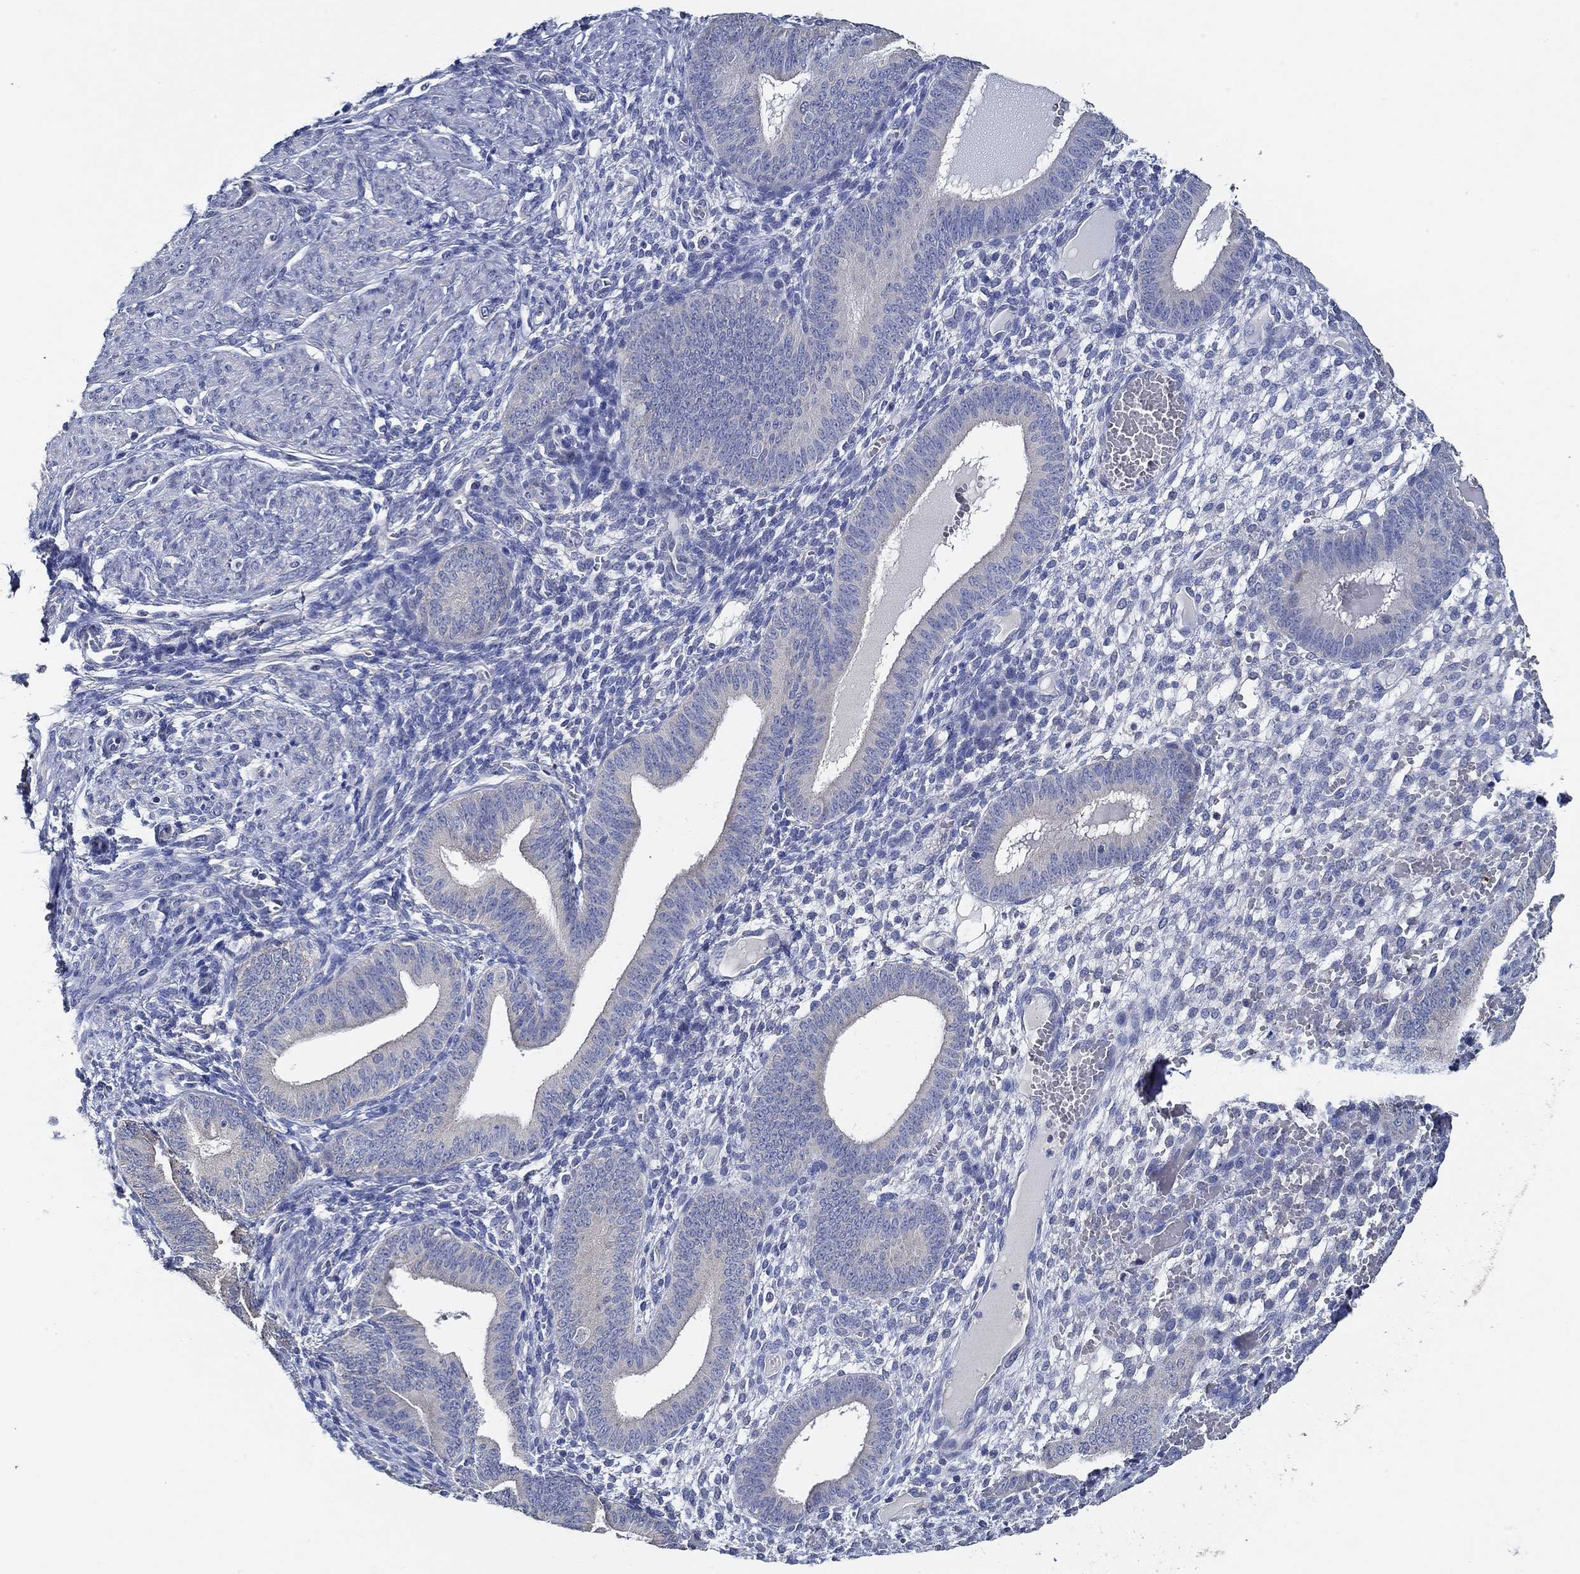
{"staining": {"intensity": "negative", "quantity": "none", "location": "none"}, "tissue": "endometrium", "cell_type": "Cells in endometrial stroma", "image_type": "normal", "snomed": [{"axis": "morphology", "description": "Normal tissue, NOS"}, {"axis": "topography", "description": "Endometrium"}], "caption": "The immunohistochemistry (IHC) image has no significant staining in cells in endometrial stroma of endometrium. (Stains: DAB (3,3'-diaminobenzidine) immunohistochemistry with hematoxylin counter stain, Microscopy: brightfield microscopy at high magnification).", "gene": "DOCK3", "patient": {"sex": "female", "age": 42}}